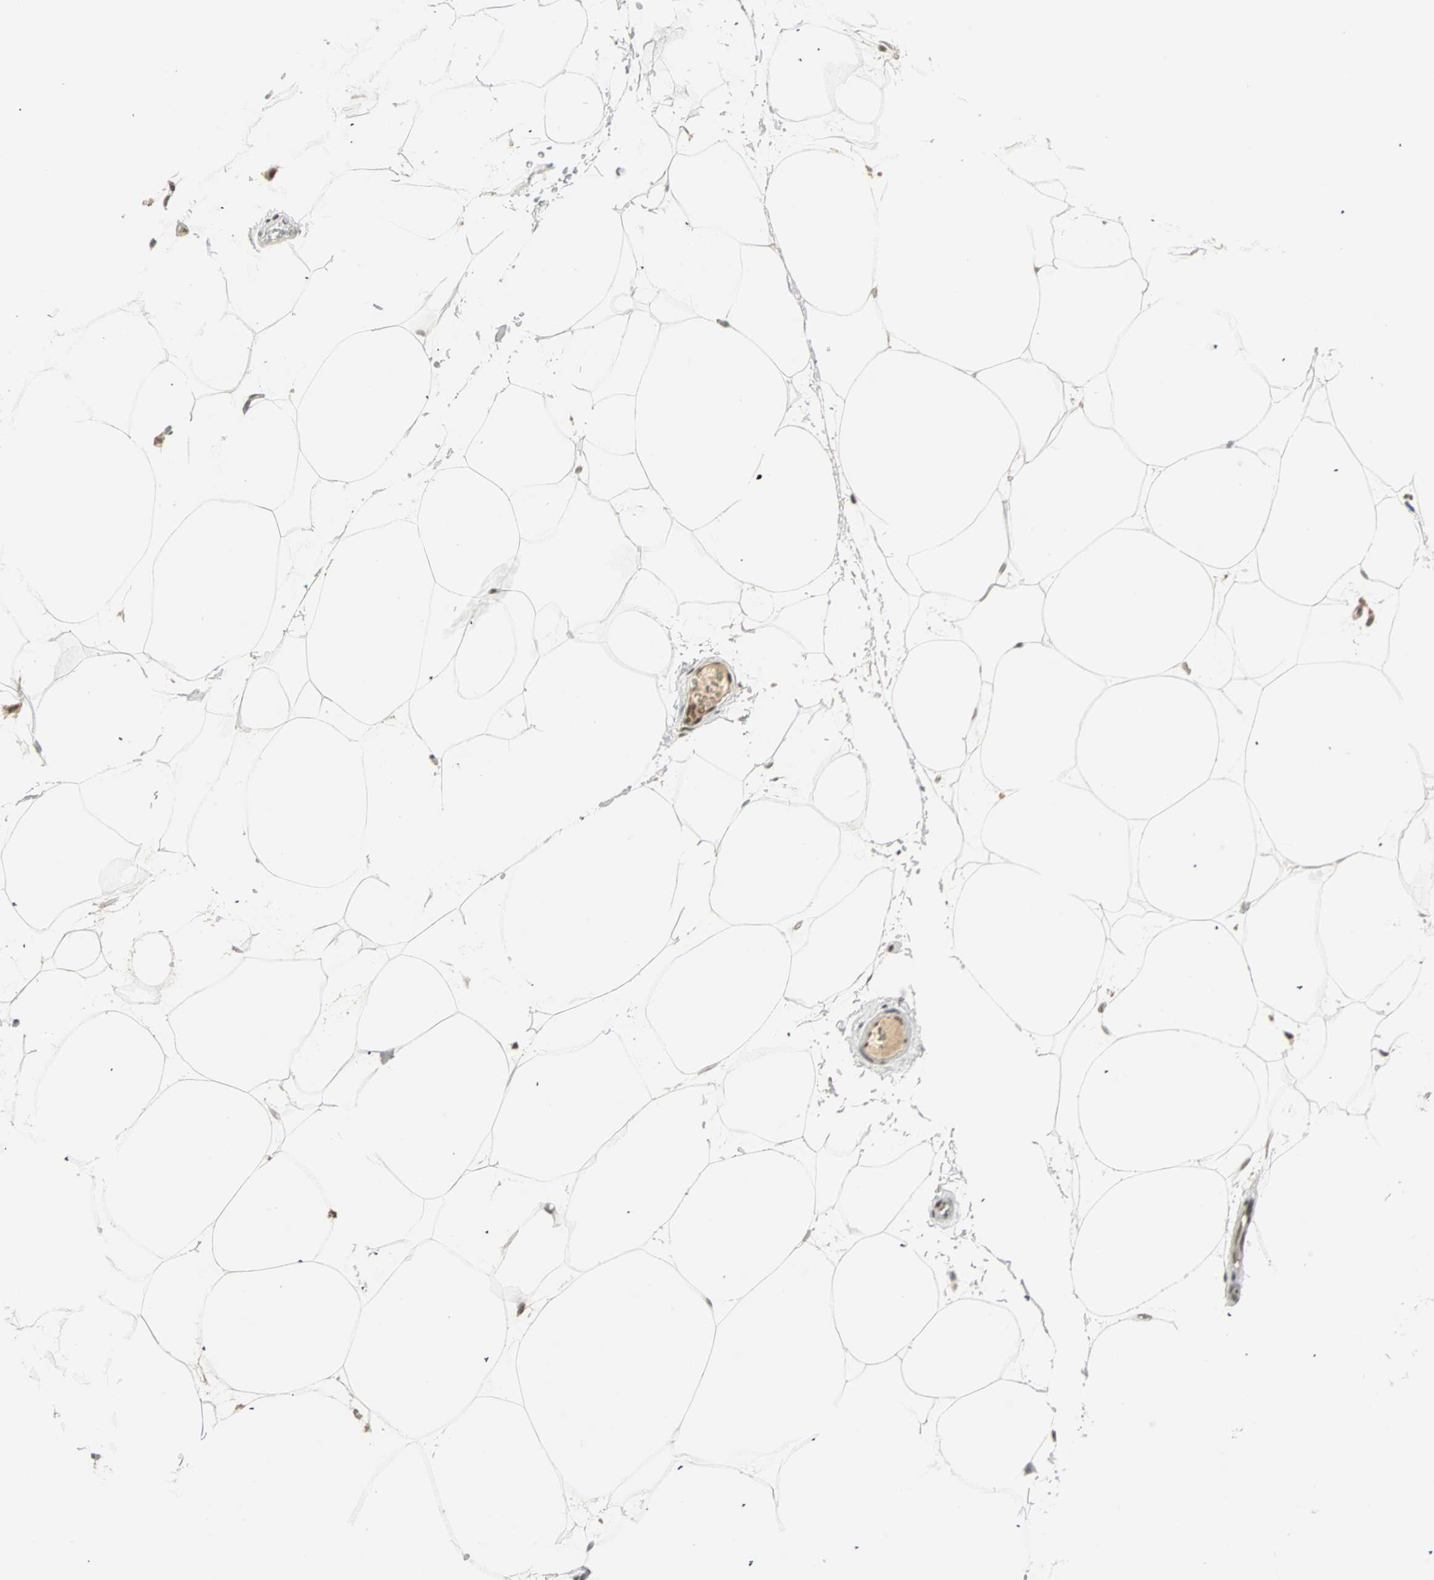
{"staining": {"intensity": "moderate", "quantity": ">75%", "location": "nuclear"}, "tissue": "adipose tissue", "cell_type": "Adipocytes", "image_type": "normal", "snomed": [{"axis": "morphology", "description": "Normal tissue, NOS"}, {"axis": "morphology", "description": "Duct carcinoma"}, {"axis": "topography", "description": "Breast"}, {"axis": "topography", "description": "Adipose tissue"}], "caption": "Immunohistochemical staining of benign human adipose tissue shows medium levels of moderate nuclear expression in about >75% of adipocytes. (brown staining indicates protein expression, while blue staining denotes nuclei).", "gene": "SMAD3", "patient": {"sex": "female", "age": 37}}